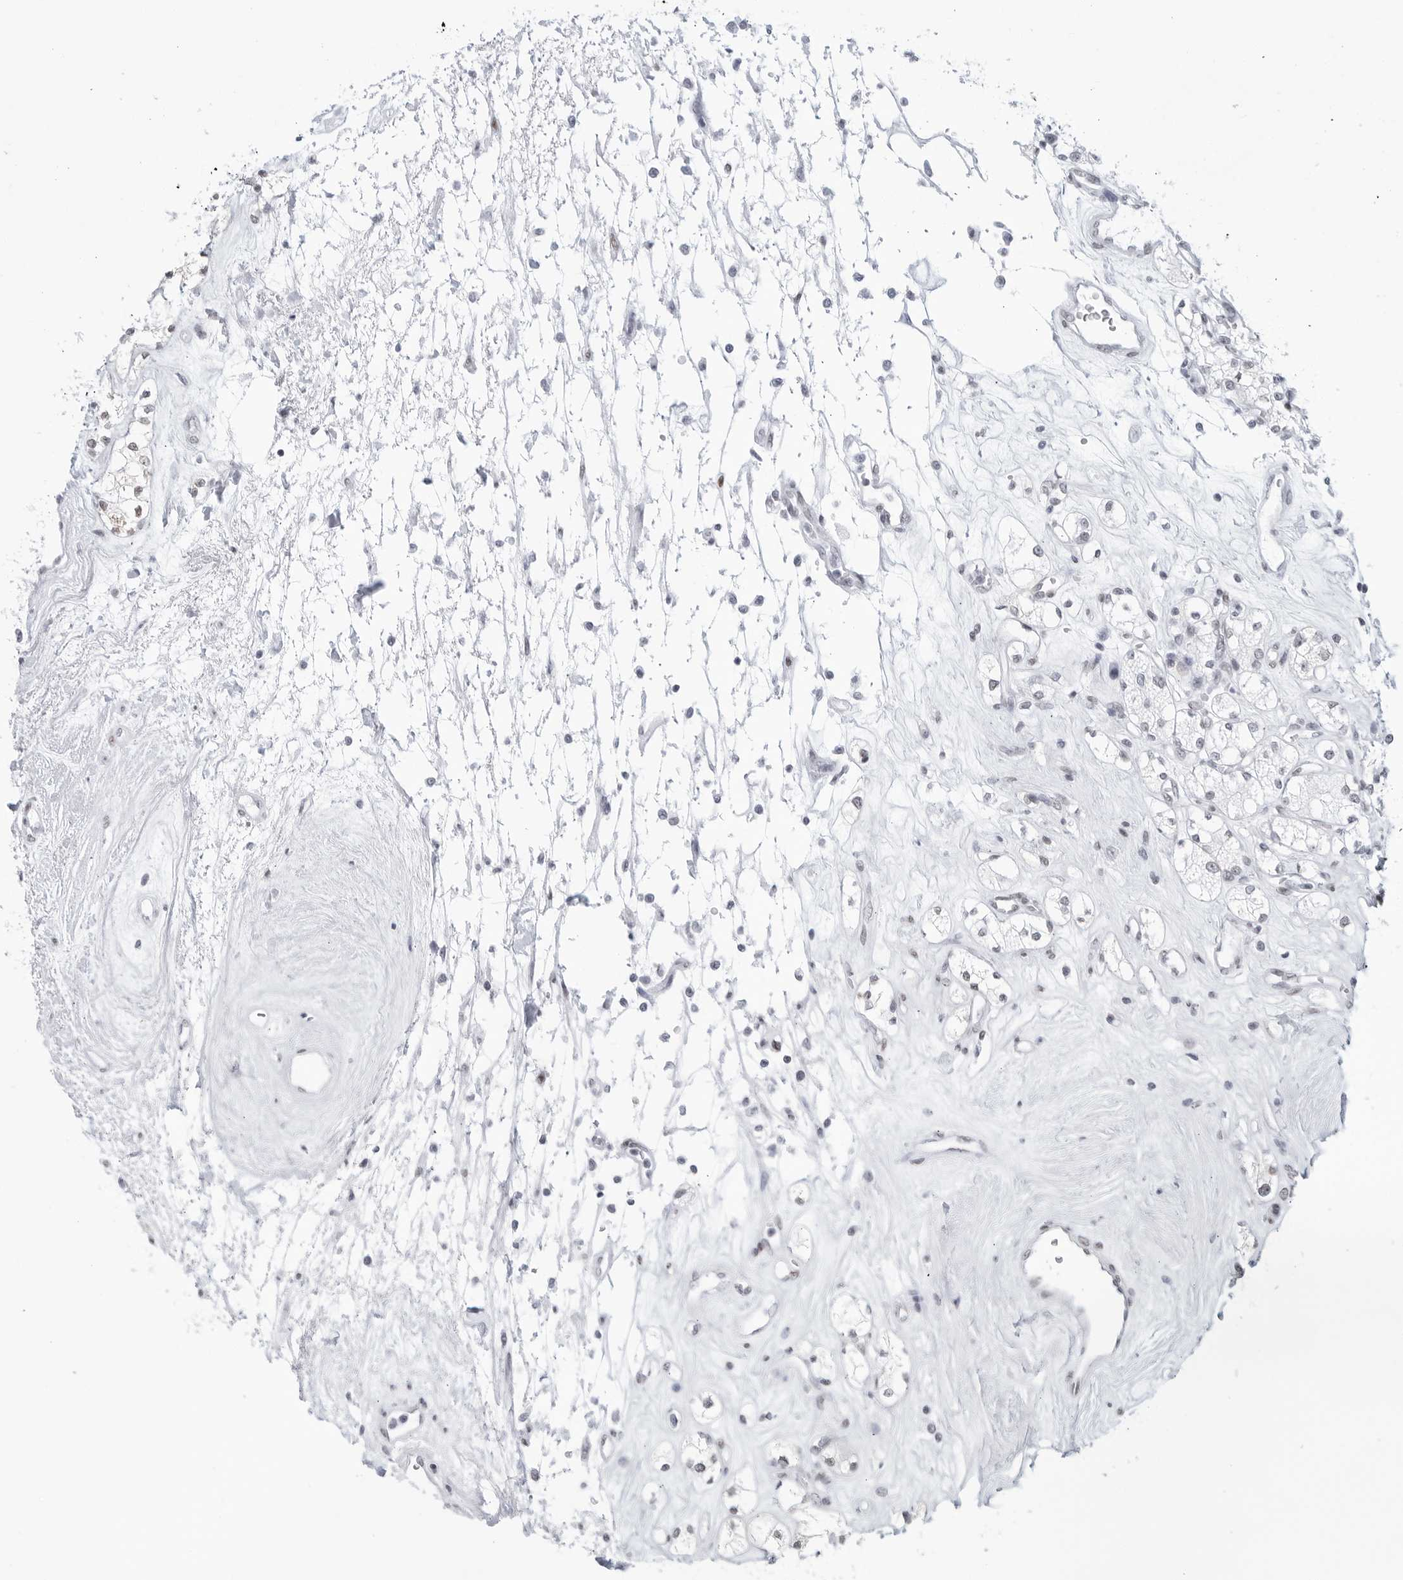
{"staining": {"intensity": "negative", "quantity": "none", "location": "none"}, "tissue": "renal cancer", "cell_type": "Tumor cells", "image_type": "cancer", "snomed": [{"axis": "morphology", "description": "Adenocarcinoma, NOS"}, {"axis": "topography", "description": "Kidney"}], "caption": "Histopathology image shows no protein expression in tumor cells of adenocarcinoma (renal) tissue.", "gene": "HP1BP3", "patient": {"sex": "male", "age": 77}}